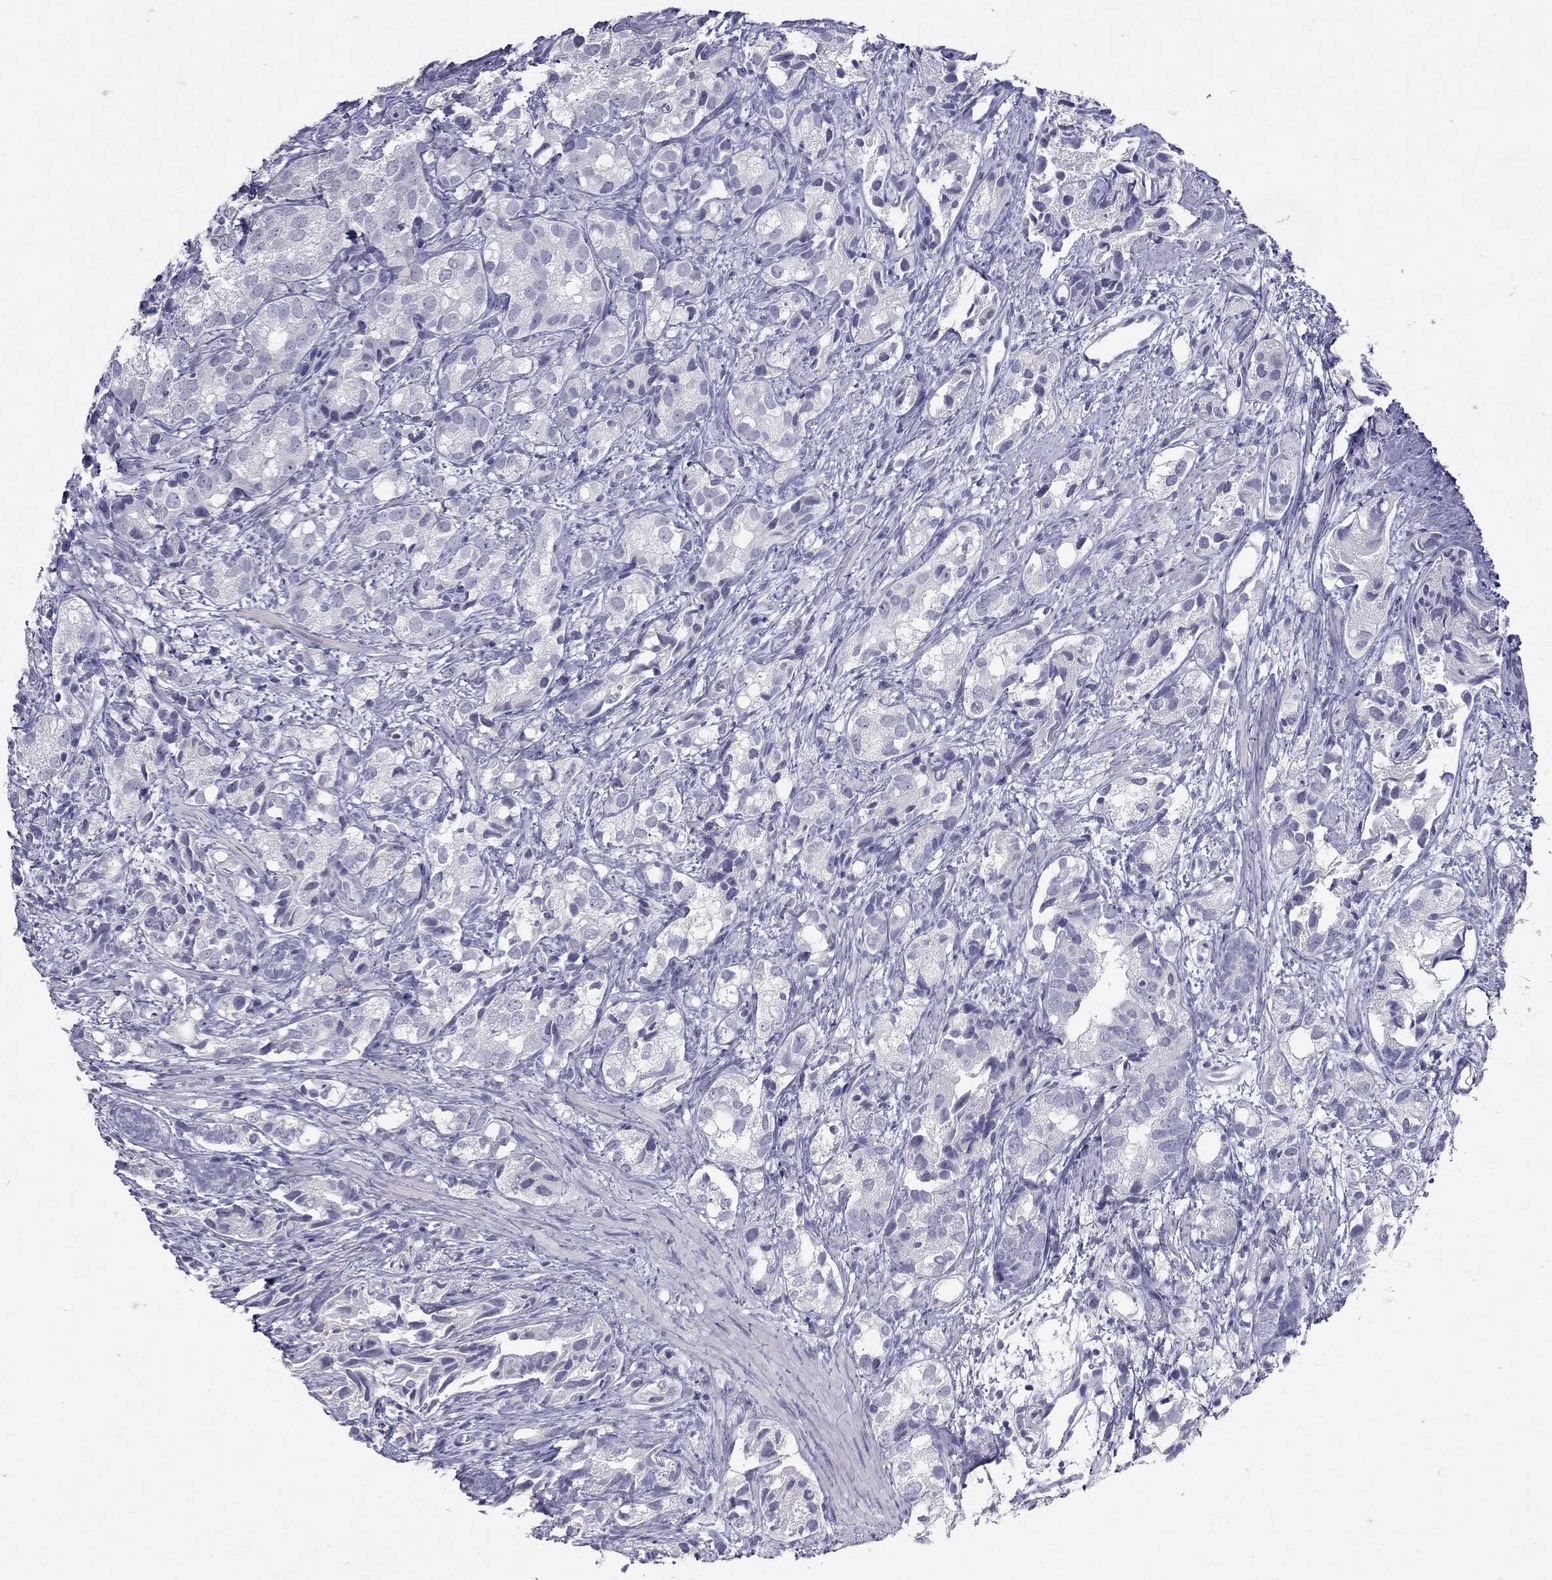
{"staining": {"intensity": "negative", "quantity": "none", "location": "none"}, "tissue": "prostate cancer", "cell_type": "Tumor cells", "image_type": "cancer", "snomed": [{"axis": "morphology", "description": "Adenocarcinoma, High grade"}, {"axis": "topography", "description": "Prostate"}], "caption": "Human prostate adenocarcinoma (high-grade) stained for a protein using immunohistochemistry (IHC) exhibits no positivity in tumor cells.", "gene": "MUC16", "patient": {"sex": "male", "age": 82}}